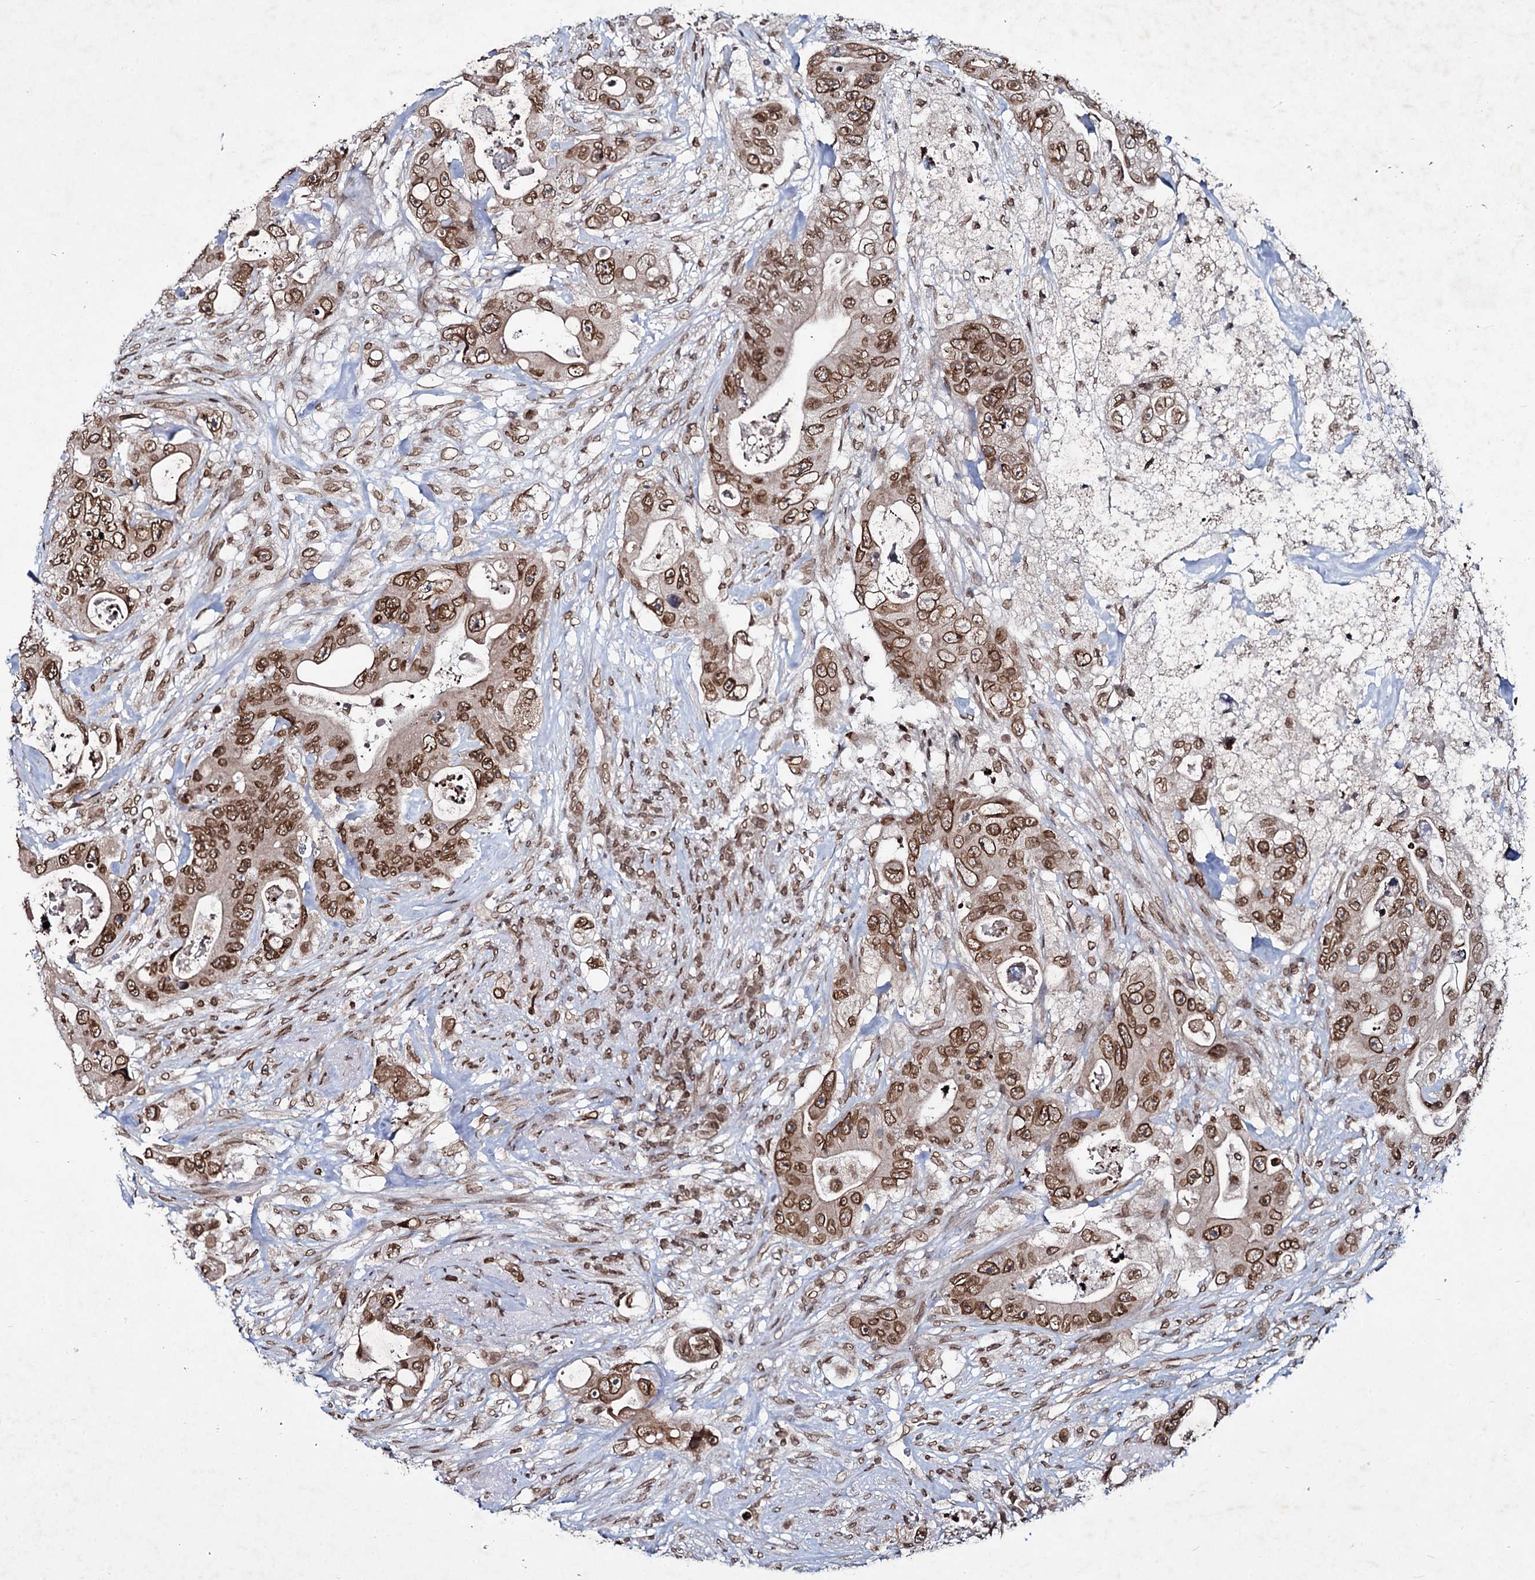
{"staining": {"intensity": "strong", "quantity": ">75%", "location": "cytoplasmic/membranous,nuclear"}, "tissue": "colorectal cancer", "cell_type": "Tumor cells", "image_type": "cancer", "snomed": [{"axis": "morphology", "description": "Adenocarcinoma, NOS"}, {"axis": "topography", "description": "Colon"}], "caption": "Strong cytoplasmic/membranous and nuclear staining for a protein is appreciated in approximately >75% of tumor cells of colorectal adenocarcinoma using IHC.", "gene": "RNF6", "patient": {"sex": "female", "age": 46}}